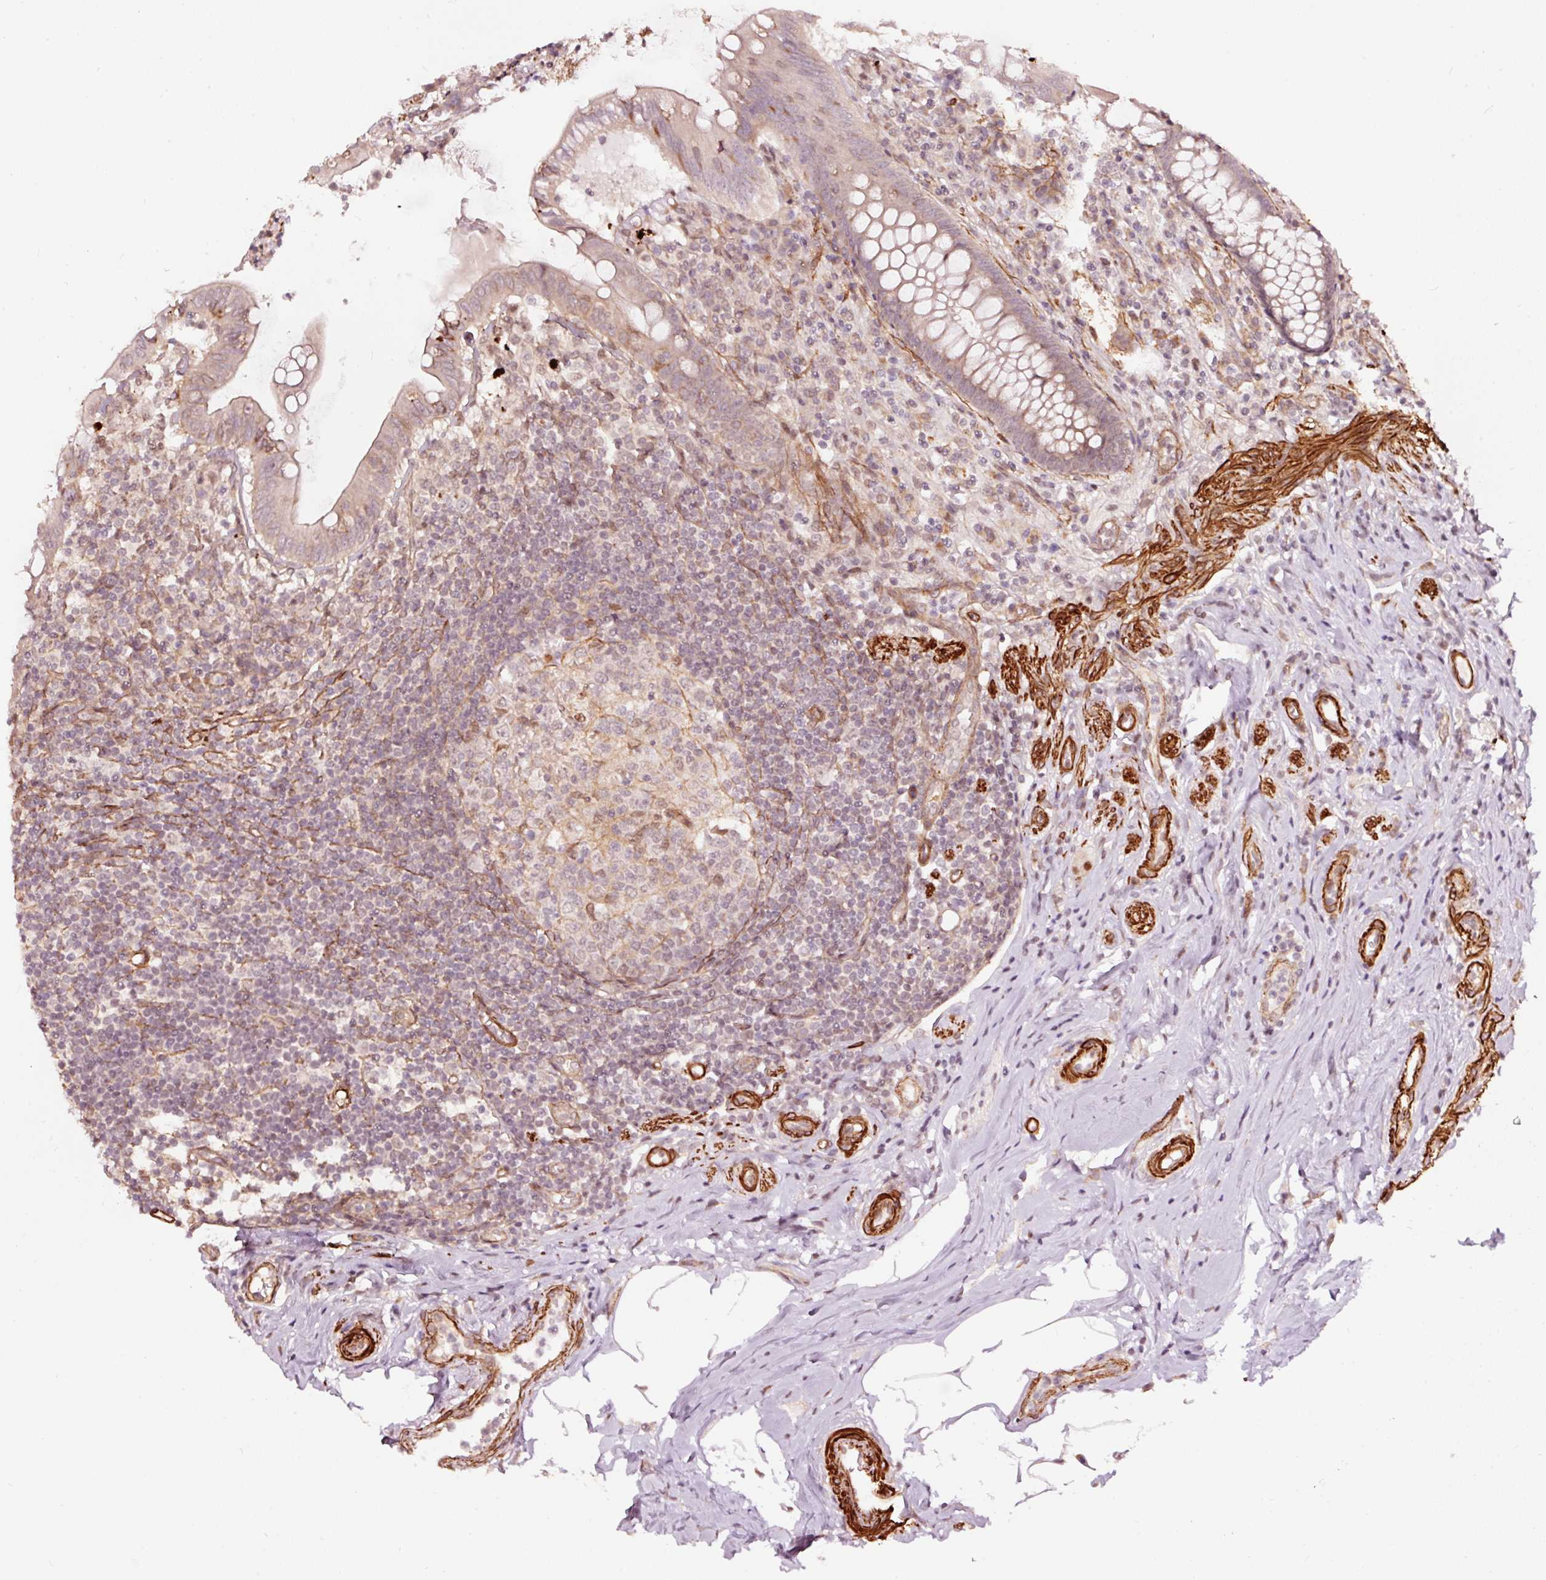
{"staining": {"intensity": "weak", "quantity": "25%-75%", "location": "cytoplasmic/membranous"}, "tissue": "appendix", "cell_type": "Glandular cells", "image_type": "normal", "snomed": [{"axis": "morphology", "description": "Normal tissue, NOS"}, {"axis": "topography", "description": "Appendix"}], "caption": "IHC micrograph of unremarkable human appendix stained for a protein (brown), which demonstrates low levels of weak cytoplasmic/membranous positivity in approximately 25%-75% of glandular cells.", "gene": "TPM1", "patient": {"sex": "female", "age": 51}}